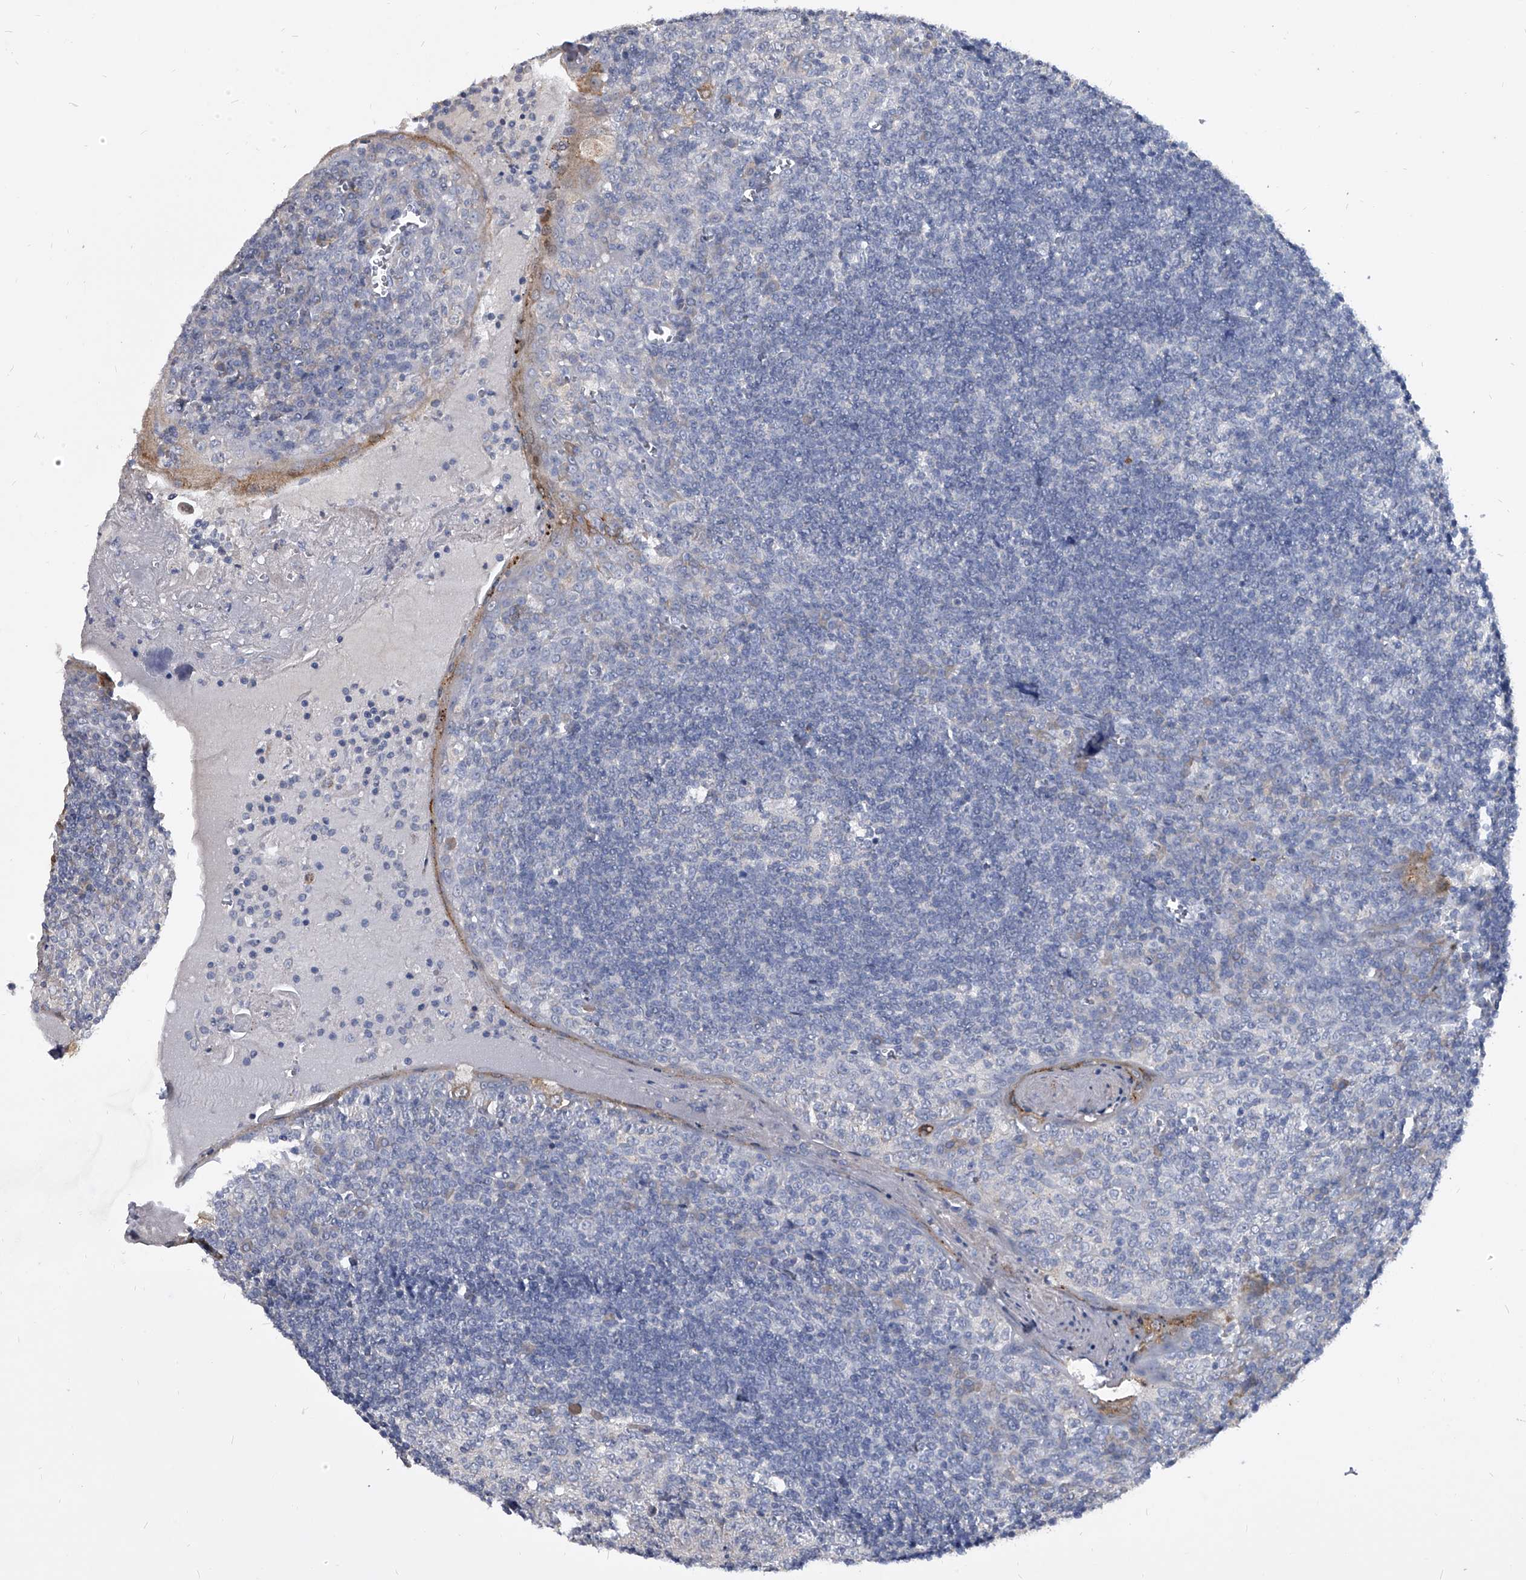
{"staining": {"intensity": "negative", "quantity": "none", "location": "none"}, "tissue": "tonsil", "cell_type": "Germinal center cells", "image_type": "normal", "snomed": [{"axis": "morphology", "description": "Normal tissue, NOS"}, {"axis": "topography", "description": "Tonsil"}], "caption": "High power microscopy histopathology image of an immunohistochemistry (IHC) photomicrograph of benign tonsil, revealing no significant positivity in germinal center cells.", "gene": "BCAS1", "patient": {"sex": "male", "age": 27}}